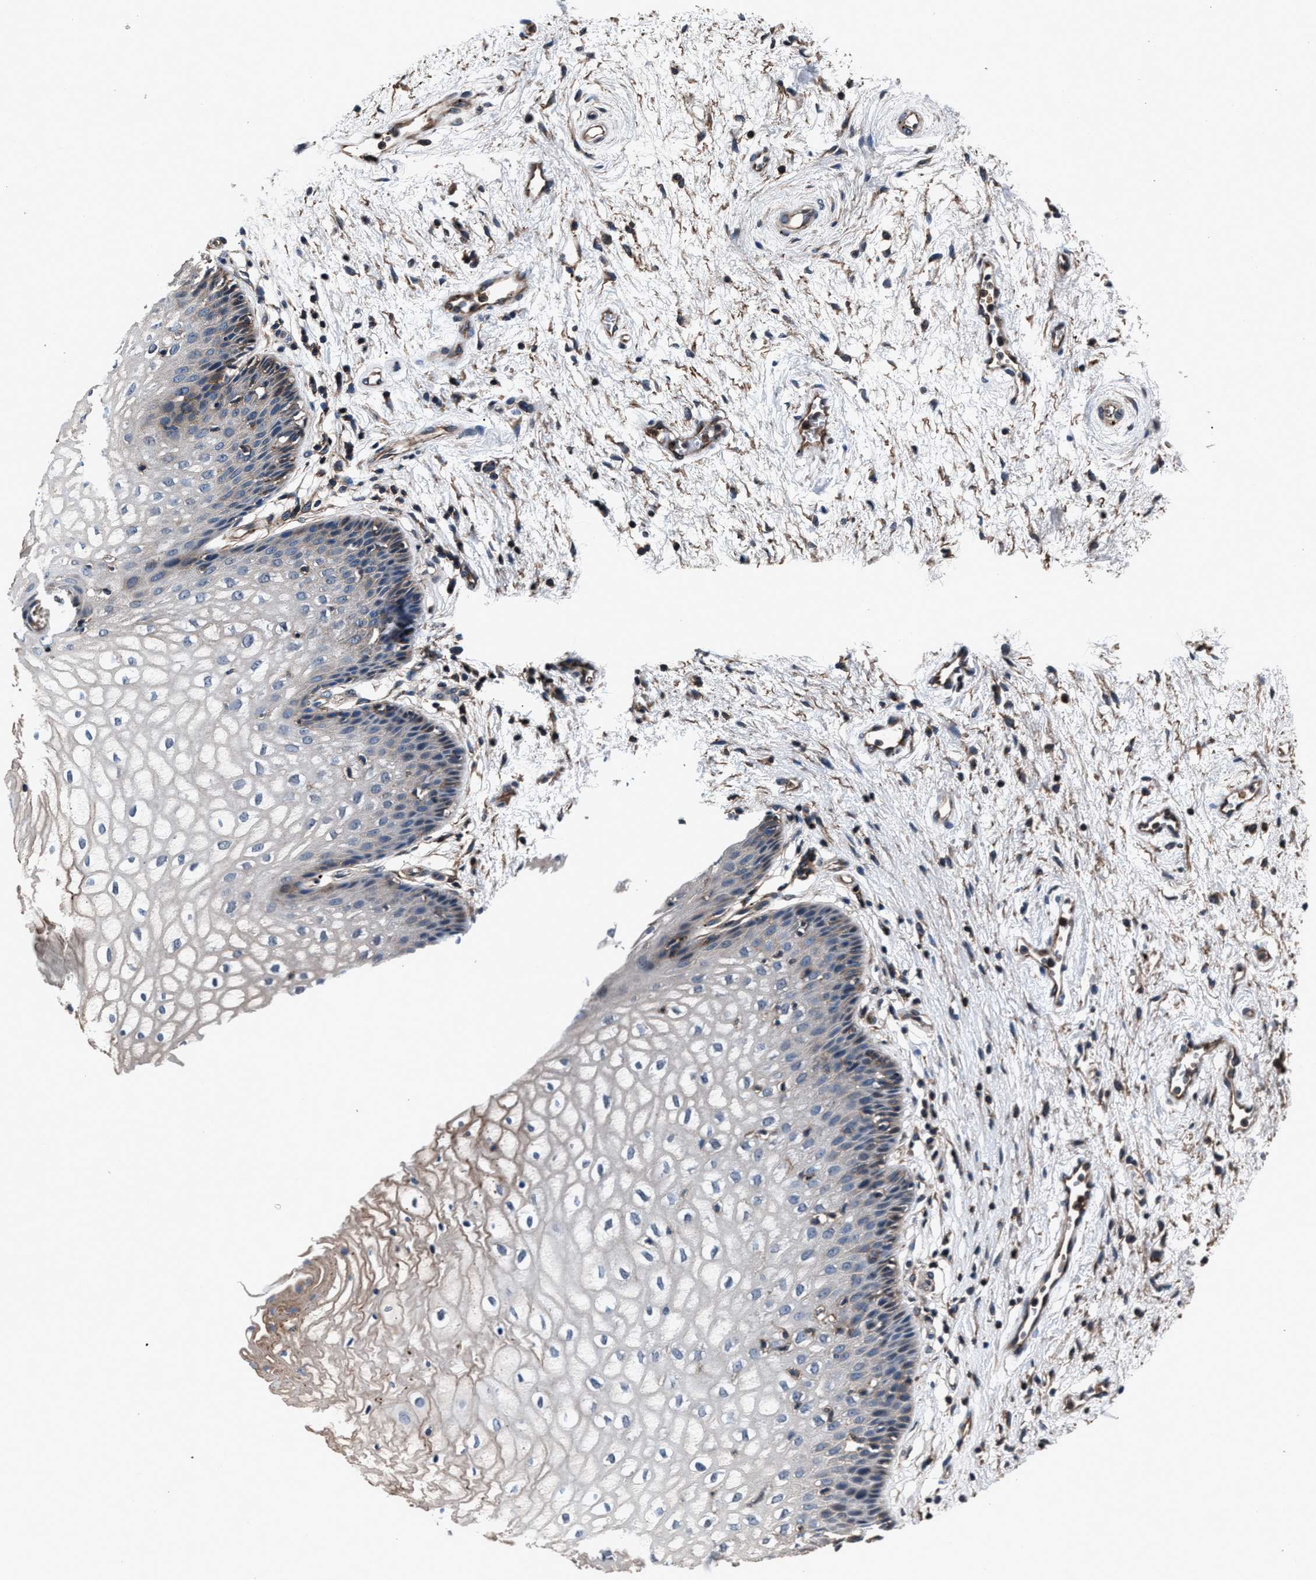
{"staining": {"intensity": "weak", "quantity": "<25%", "location": "cytoplasmic/membranous"}, "tissue": "vagina", "cell_type": "Squamous epithelial cells", "image_type": "normal", "snomed": [{"axis": "morphology", "description": "Normal tissue, NOS"}, {"axis": "topography", "description": "Vagina"}], "caption": "This is a photomicrograph of immunohistochemistry (IHC) staining of benign vagina, which shows no expression in squamous epithelial cells.", "gene": "MFSD11", "patient": {"sex": "female", "age": 34}}